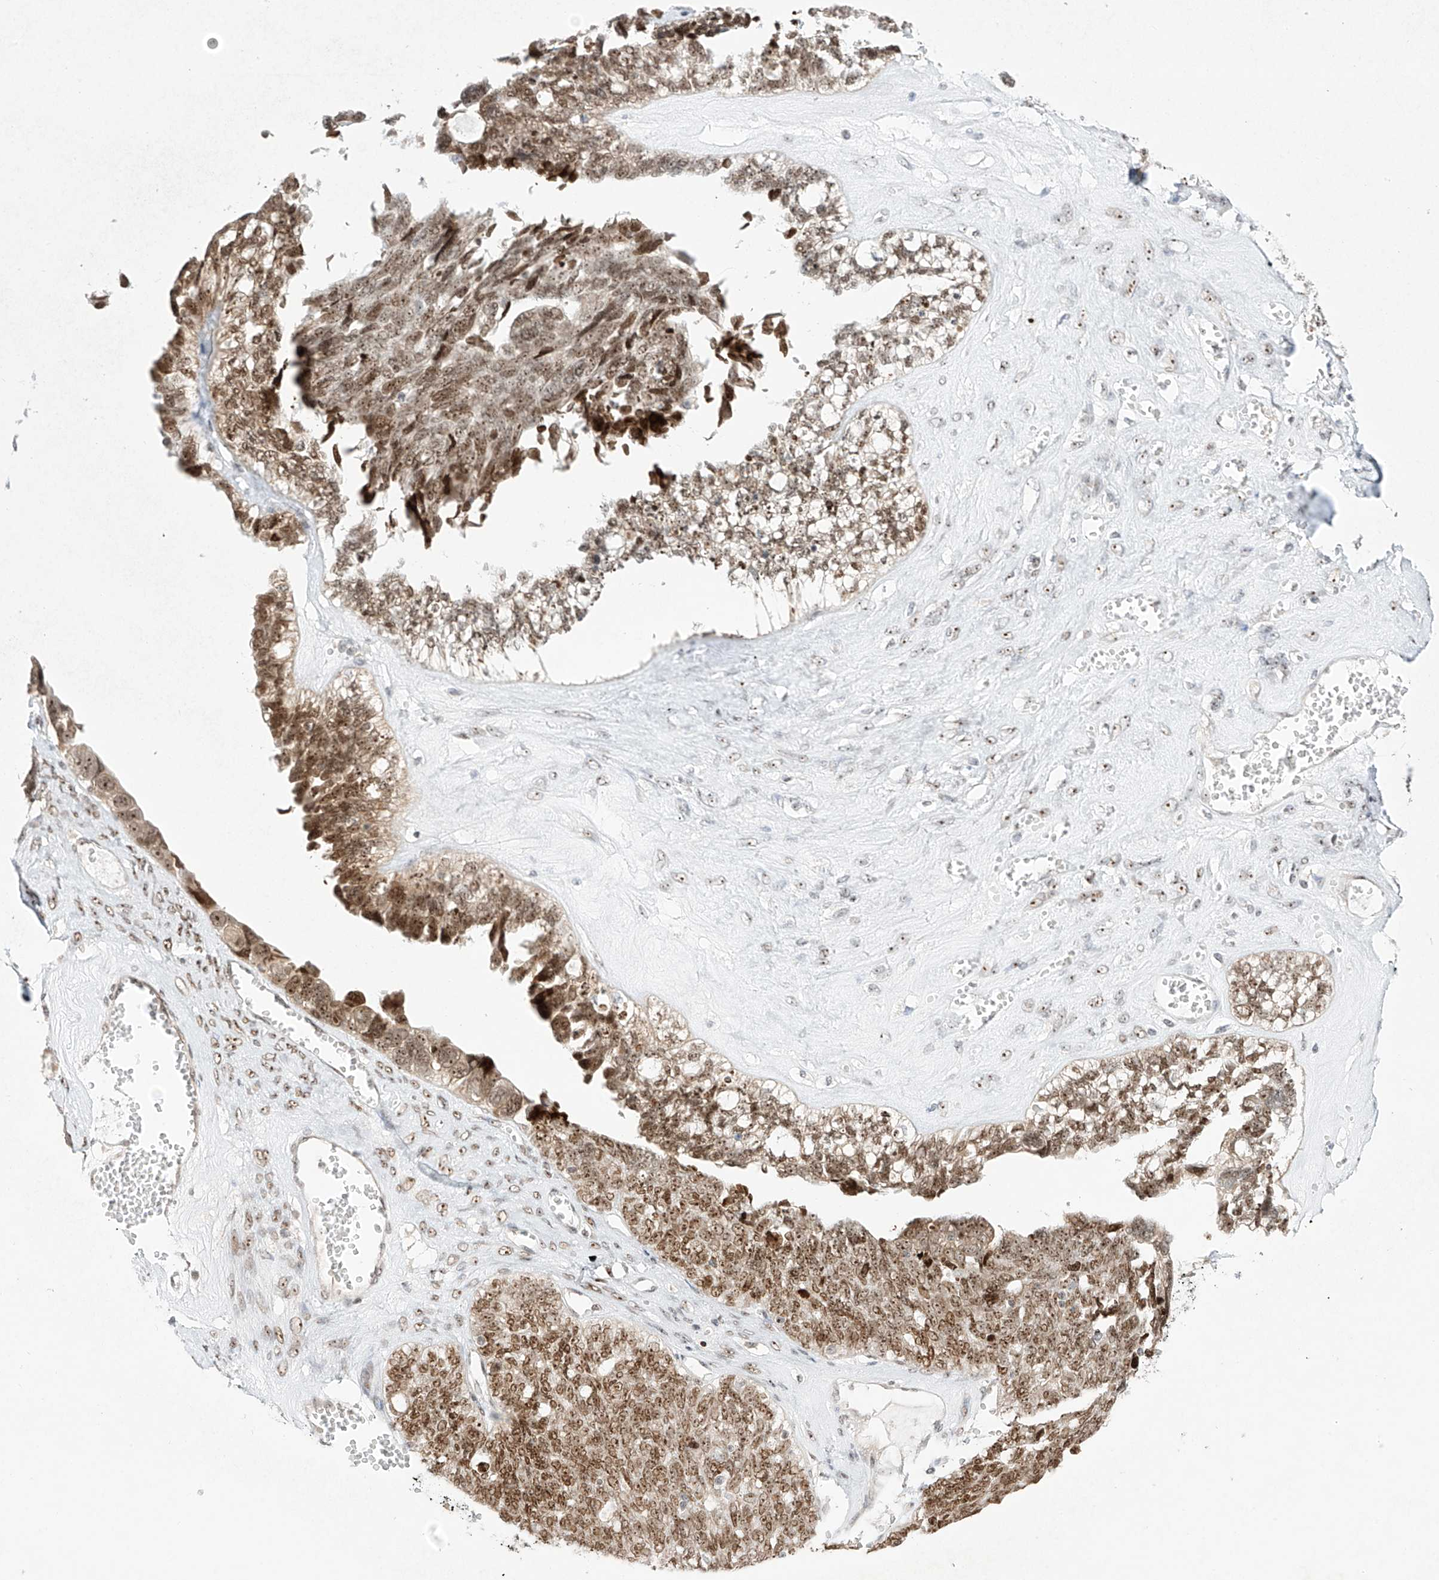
{"staining": {"intensity": "moderate", "quantity": ">75%", "location": "cytoplasmic/membranous,nuclear"}, "tissue": "ovarian cancer", "cell_type": "Tumor cells", "image_type": "cancer", "snomed": [{"axis": "morphology", "description": "Cystadenocarcinoma, serous, NOS"}, {"axis": "topography", "description": "Ovary"}], "caption": "Brown immunohistochemical staining in ovarian cancer (serous cystadenocarcinoma) demonstrates moderate cytoplasmic/membranous and nuclear positivity in about >75% of tumor cells. (IHC, brightfield microscopy, high magnification).", "gene": "ZNF512", "patient": {"sex": "female", "age": 79}}